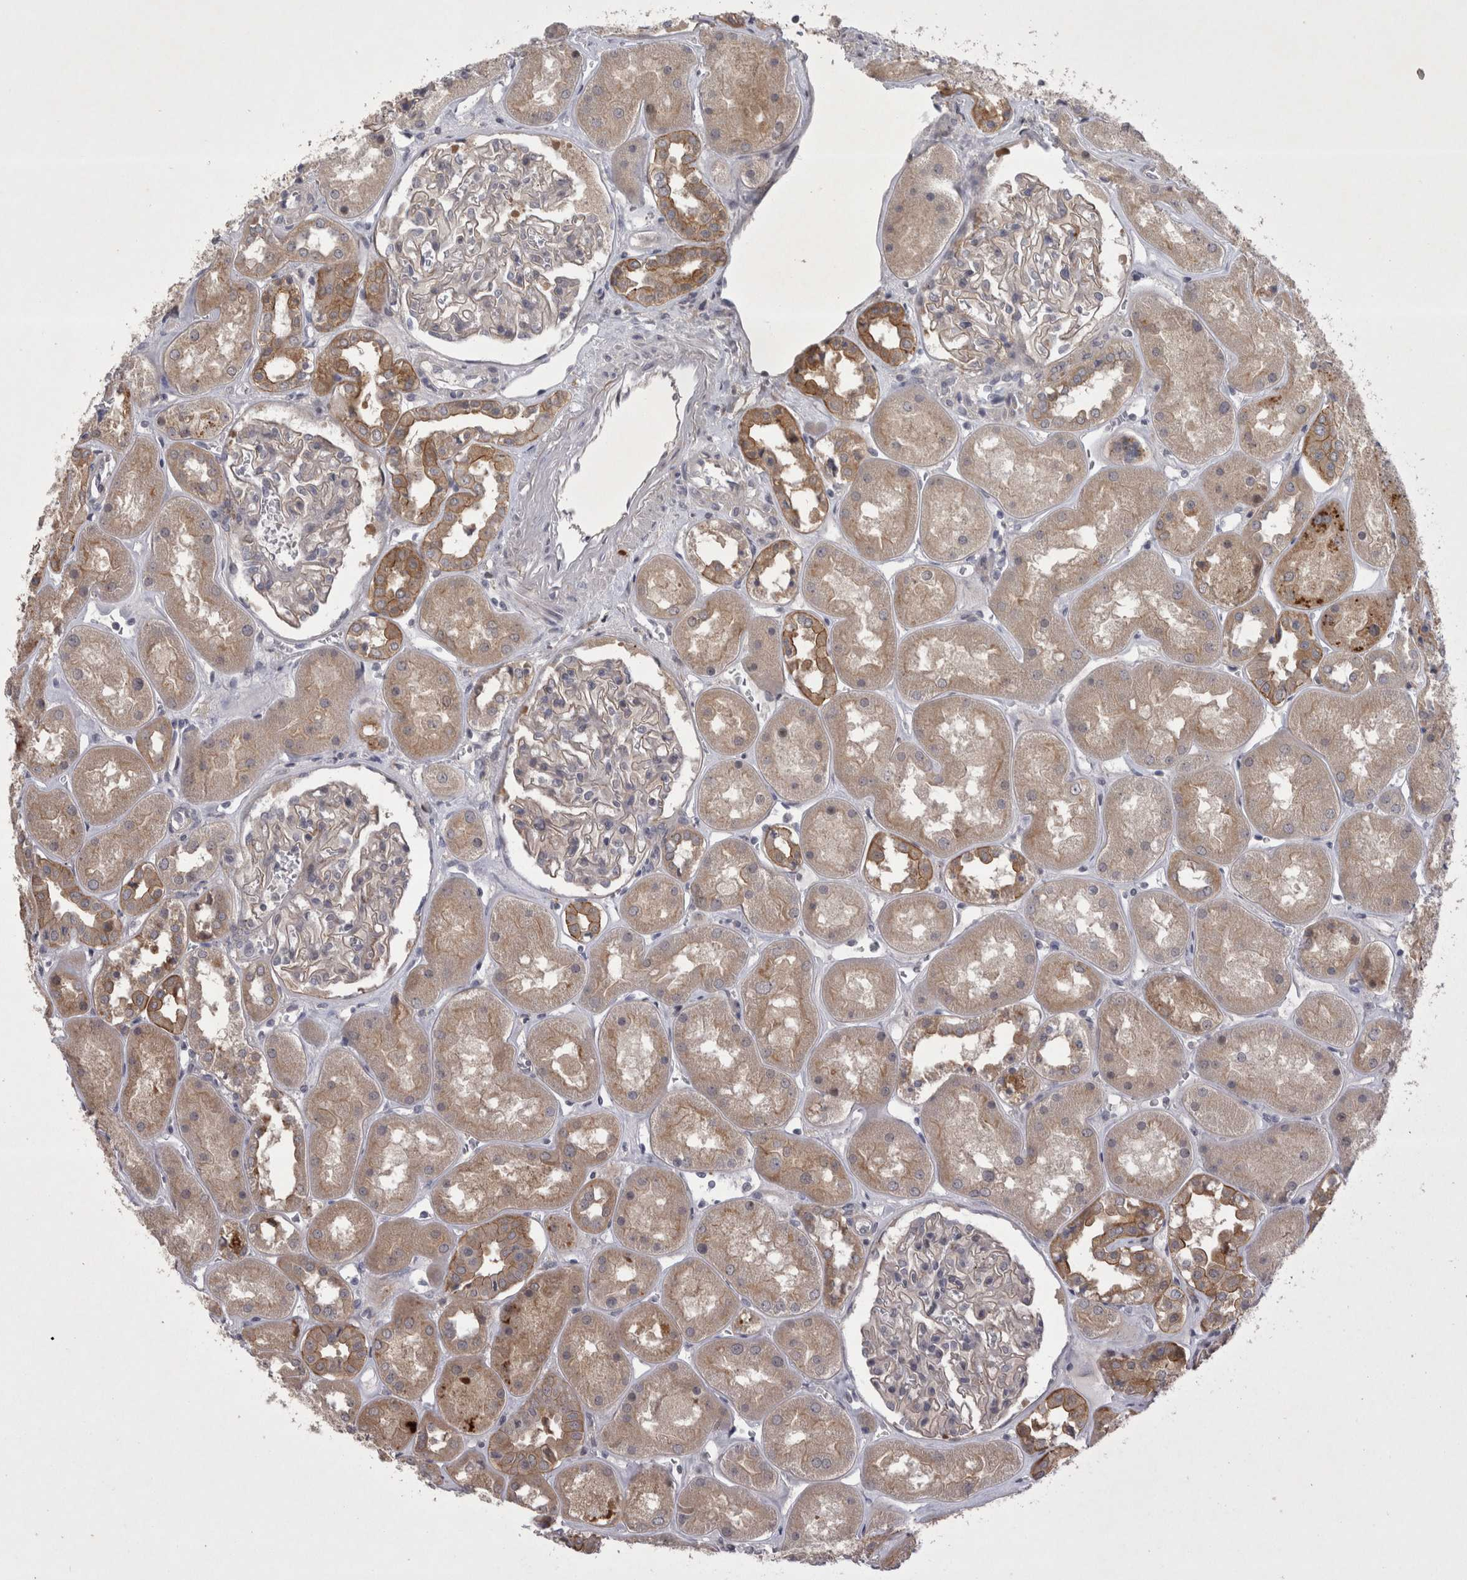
{"staining": {"intensity": "weak", "quantity": "25%-75%", "location": "cytoplasmic/membranous"}, "tissue": "kidney", "cell_type": "Cells in glomeruli", "image_type": "normal", "snomed": [{"axis": "morphology", "description": "Normal tissue, NOS"}, {"axis": "topography", "description": "Kidney"}], "caption": "Immunohistochemical staining of benign kidney reveals 25%-75% levels of weak cytoplasmic/membranous protein expression in about 25%-75% of cells in glomeruli. Nuclei are stained in blue.", "gene": "CTBS", "patient": {"sex": "male", "age": 70}}